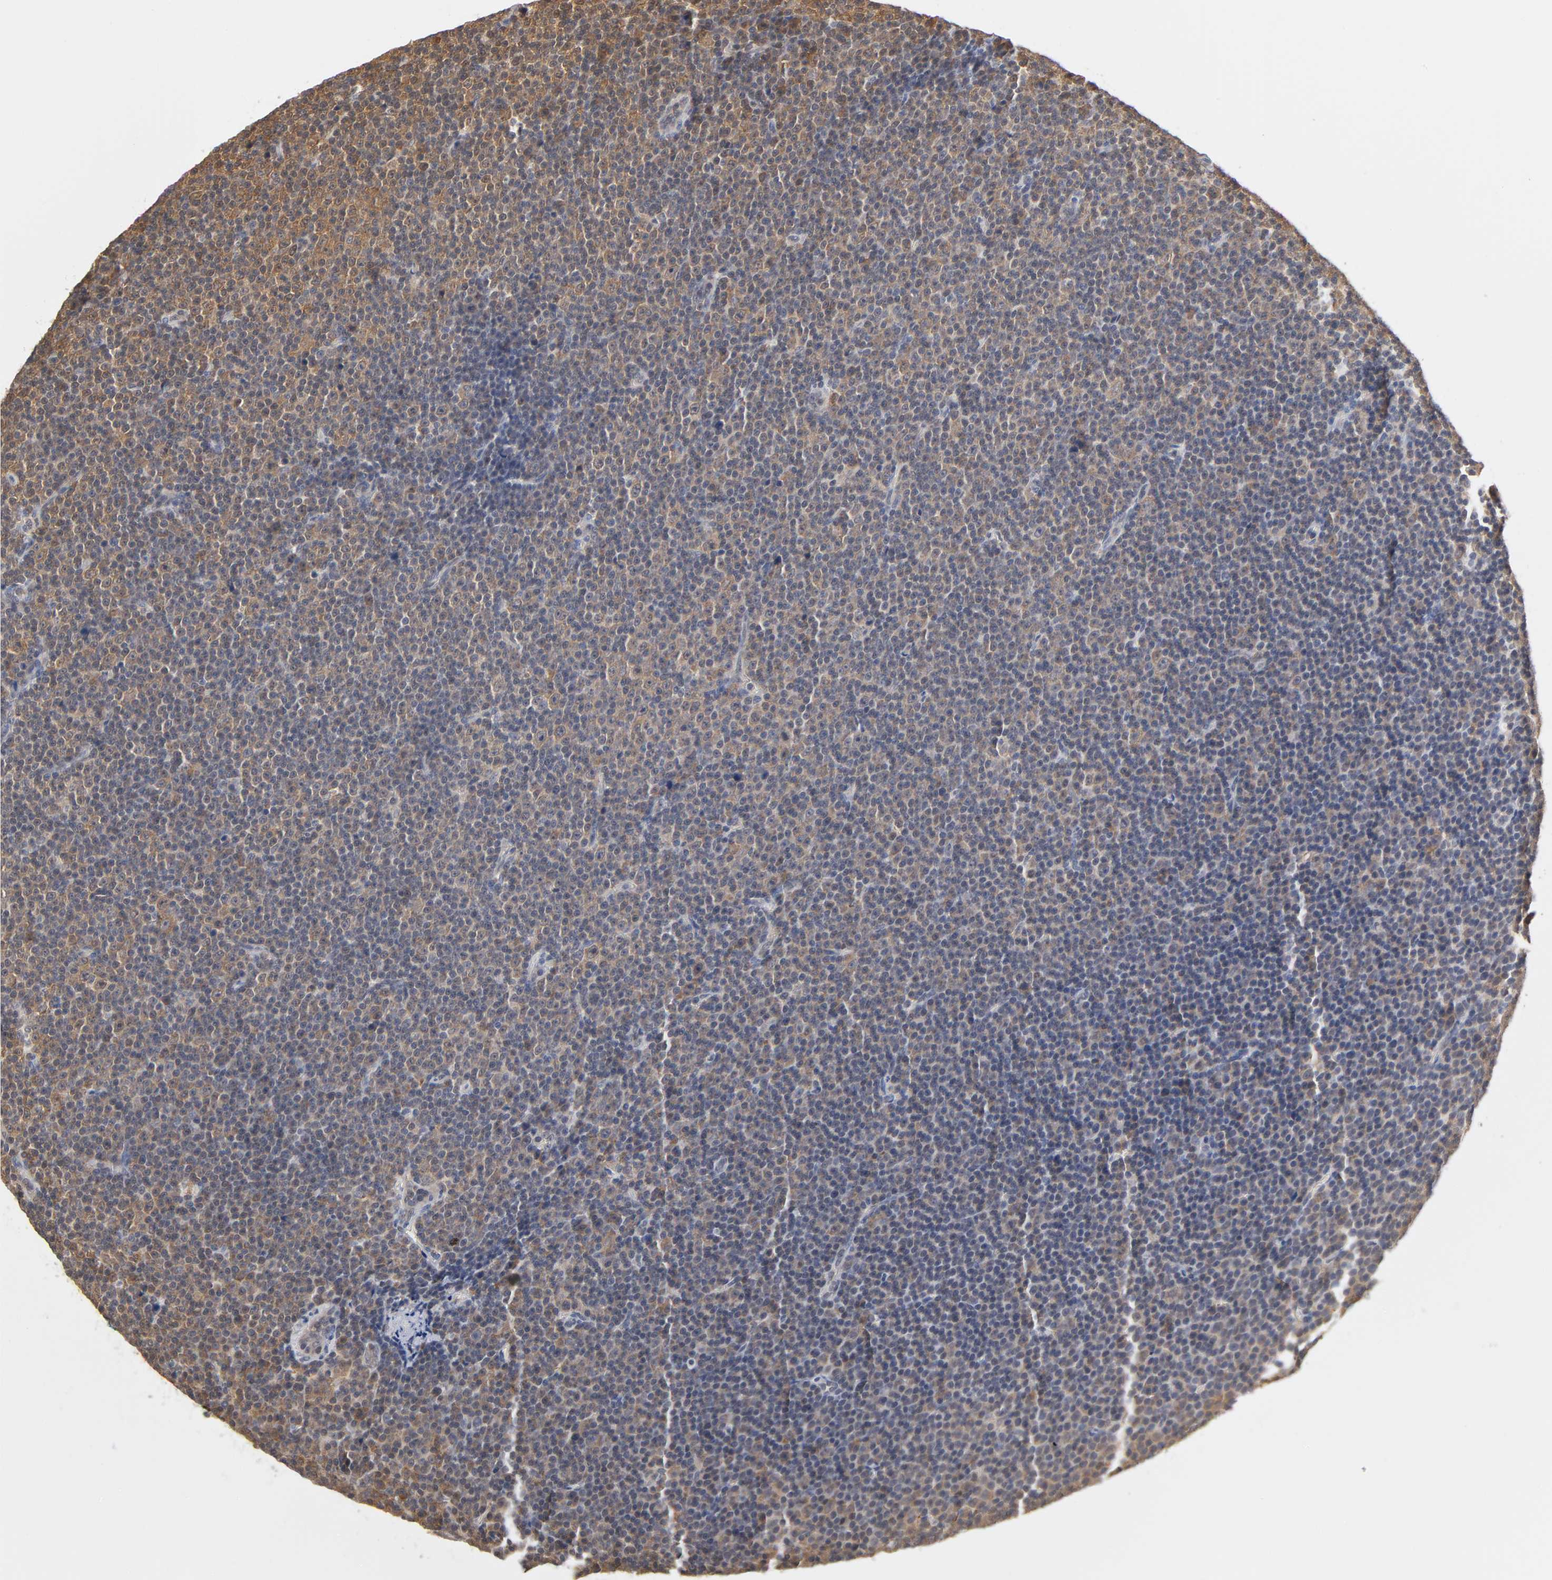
{"staining": {"intensity": "weak", "quantity": ">75%", "location": "cytoplasmic/membranous"}, "tissue": "lymphoma", "cell_type": "Tumor cells", "image_type": "cancer", "snomed": [{"axis": "morphology", "description": "Malignant lymphoma, non-Hodgkin's type, Low grade"}, {"axis": "topography", "description": "Lymph node"}], "caption": "Protein staining of lymphoma tissue reveals weak cytoplasmic/membranous positivity in about >75% of tumor cells.", "gene": "DFFB", "patient": {"sex": "female", "age": 67}}